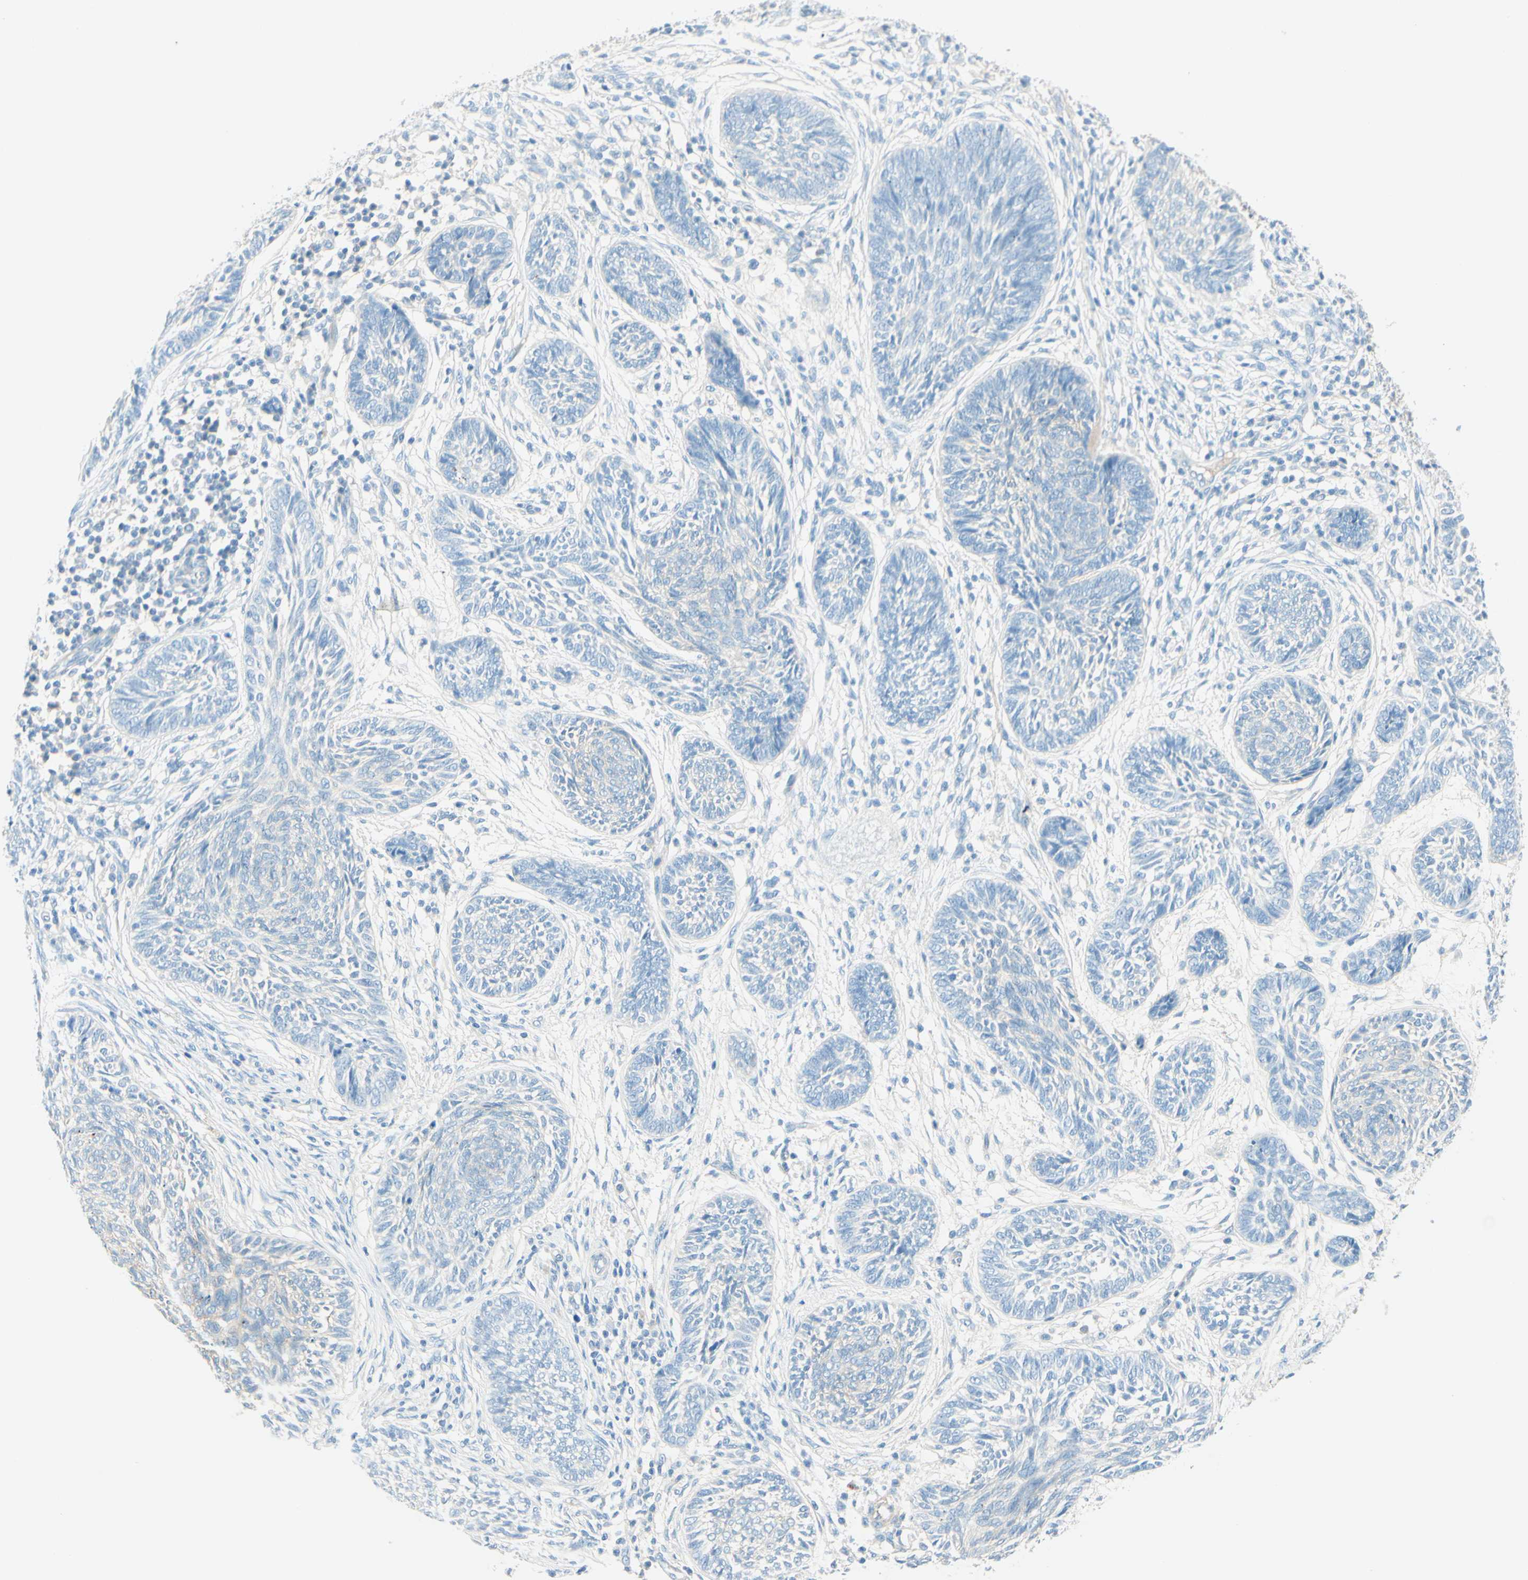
{"staining": {"intensity": "negative", "quantity": "none", "location": "none"}, "tissue": "skin cancer", "cell_type": "Tumor cells", "image_type": "cancer", "snomed": [{"axis": "morphology", "description": "Papilloma, NOS"}, {"axis": "morphology", "description": "Basal cell carcinoma"}, {"axis": "topography", "description": "Skin"}], "caption": "Skin basal cell carcinoma stained for a protein using immunohistochemistry (IHC) shows no staining tumor cells.", "gene": "NCBP2L", "patient": {"sex": "male", "age": 87}}